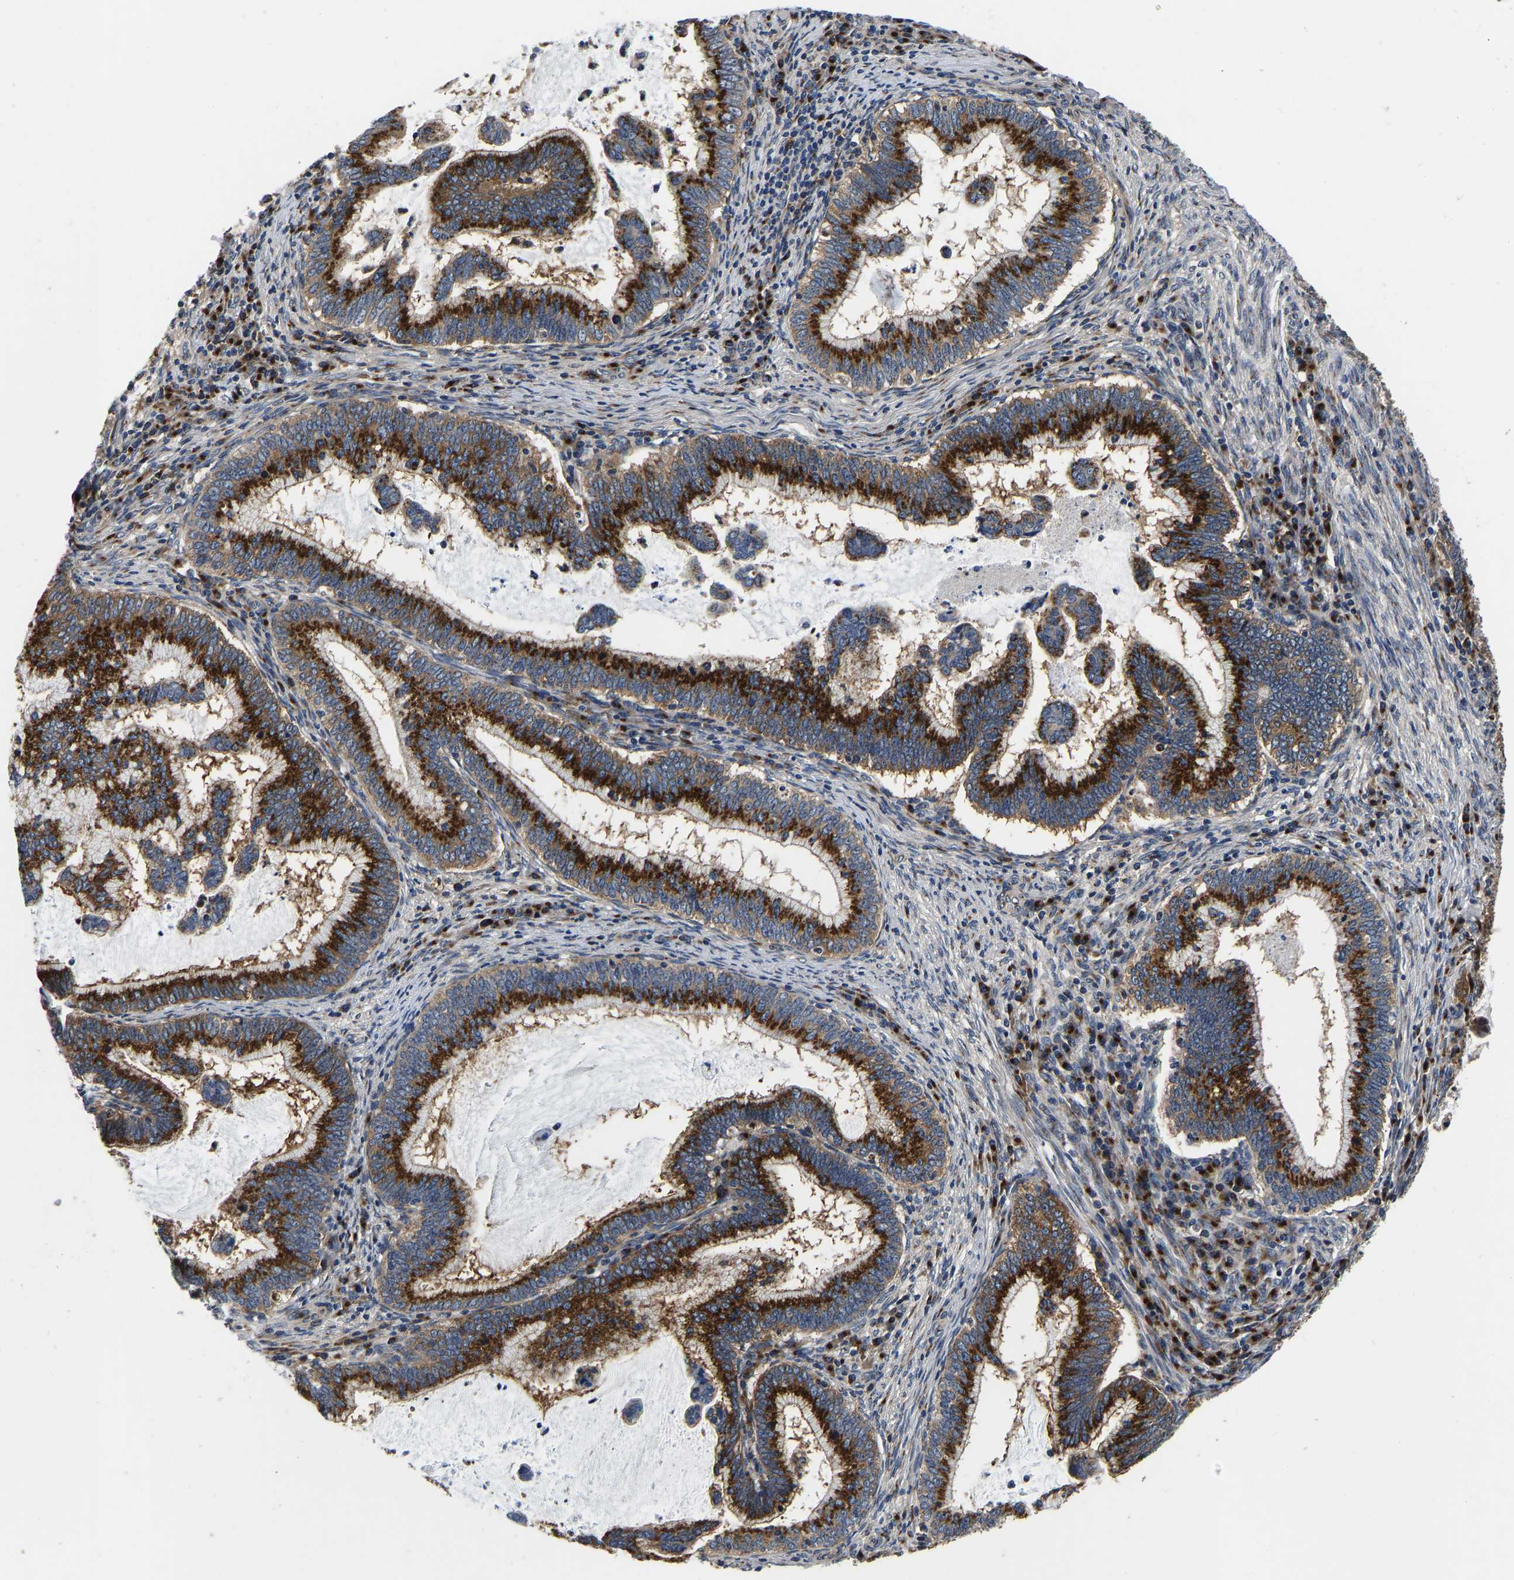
{"staining": {"intensity": "strong", "quantity": ">75%", "location": "cytoplasmic/membranous"}, "tissue": "cervical cancer", "cell_type": "Tumor cells", "image_type": "cancer", "snomed": [{"axis": "morphology", "description": "Adenocarcinoma, NOS"}, {"axis": "topography", "description": "Cervix"}], "caption": "Human cervical cancer stained with a brown dye demonstrates strong cytoplasmic/membranous positive staining in approximately >75% of tumor cells.", "gene": "RABAC1", "patient": {"sex": "female", "age": 36}}